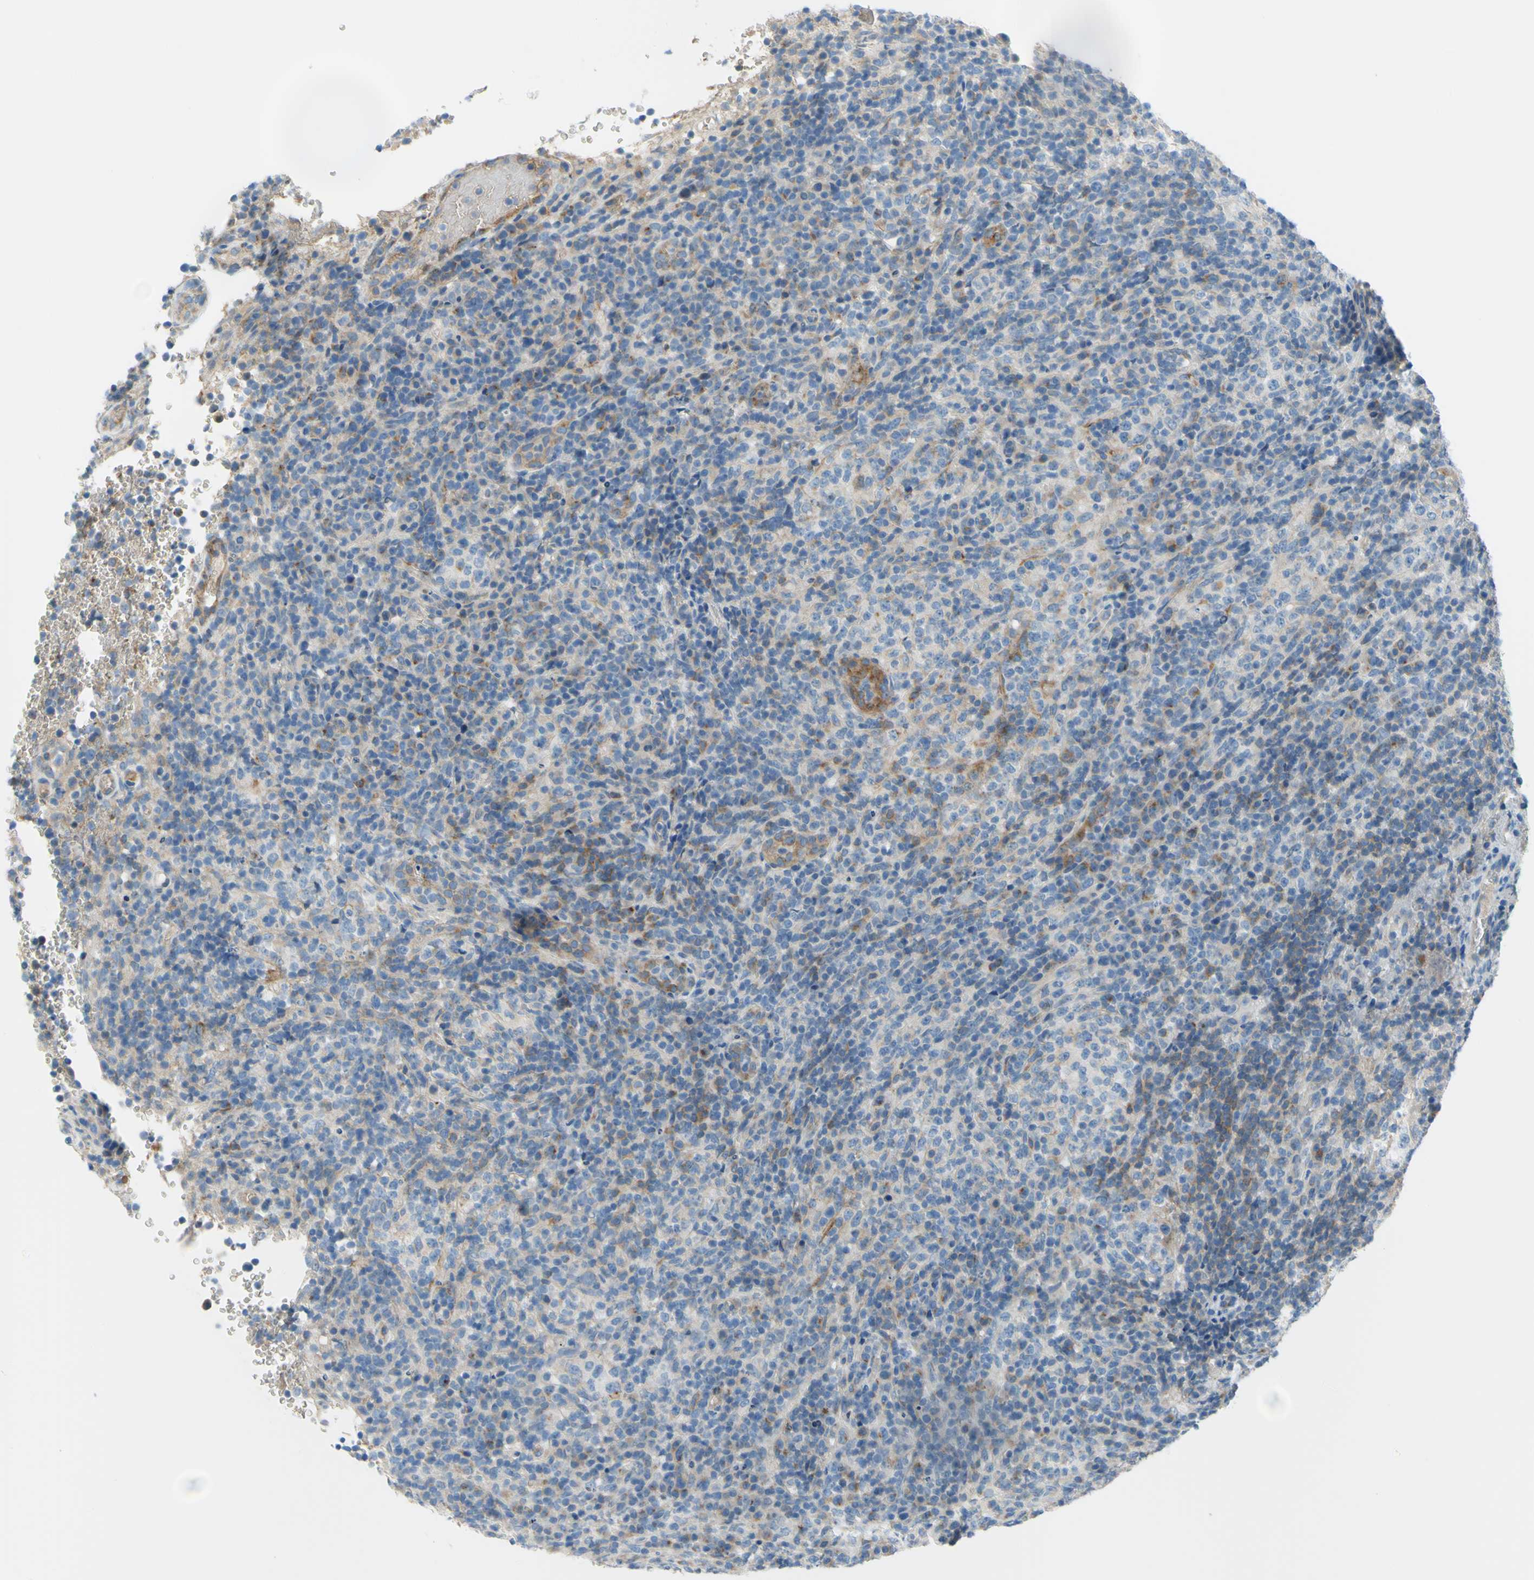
{"staining": {"intensity": "negative", "quantity": "none", "location": "none"}, "tissue": "lymphoma", "cell_type": "Tumor cells", "image_type": "cancer", "snomed": [{"axis": "morphology", "description": "Malignant lymphoma, non-Hodgkin's type, High grade"}, {"axis": "topography", "description": "Lymph node"}], "caption": "Immunohistochemical staining of human malignant lymphoma, non-Hodgkin's type (high-grade) demonstrates no significant expression in tumor cells.", "gene": "FRMD4B", "patient": {"sex": "female", "age": 76}}